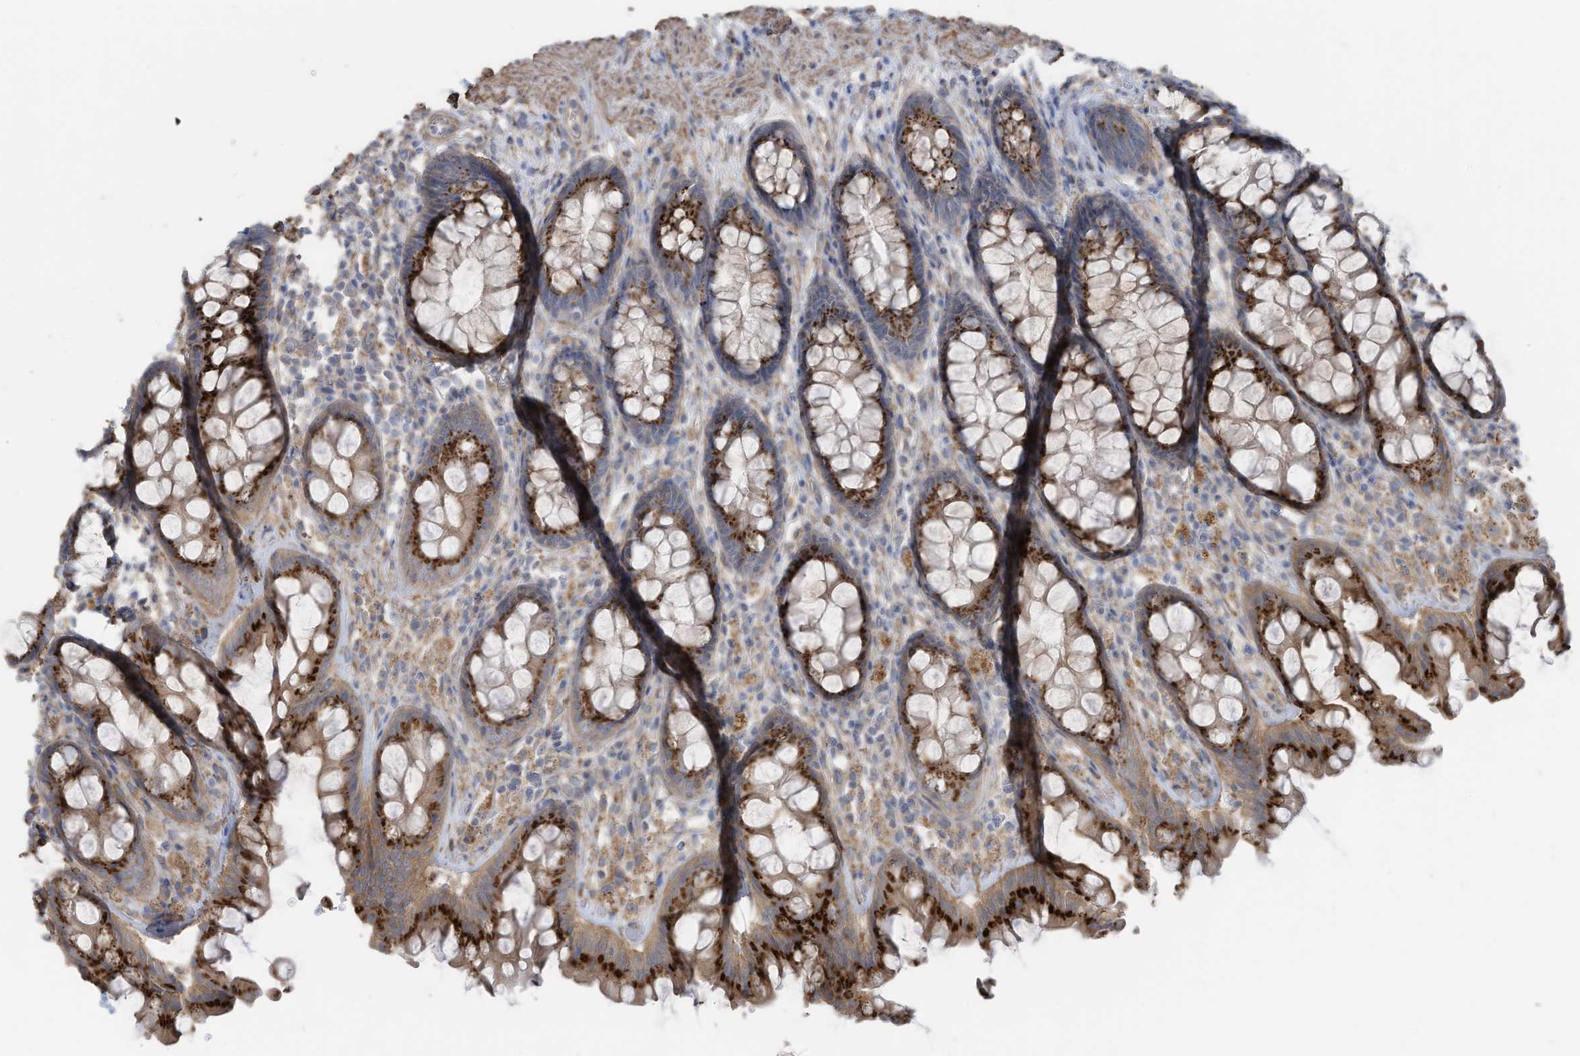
{"staining": {"intensity": "strong", "quantity": ">75%", "location": "cytoplasmic/membranous"}, "tissue": "rectum", "cell_type": "Glandular cells", "image_type": "normal", "snomed": [{"axis": "morphology", "description": "Normal tissue, NOS"}, {"axis": "topography", "description": "Rectum"}], "caption": "An image of human rectum stained for a protein demonstrates strong cytoplasmic/membranous brown staining in glandular cells. (IHC, brightfield microscopy, high magnification).", "gene": "SLC17A7", "patient": {"sex": "male", "age": 64}}